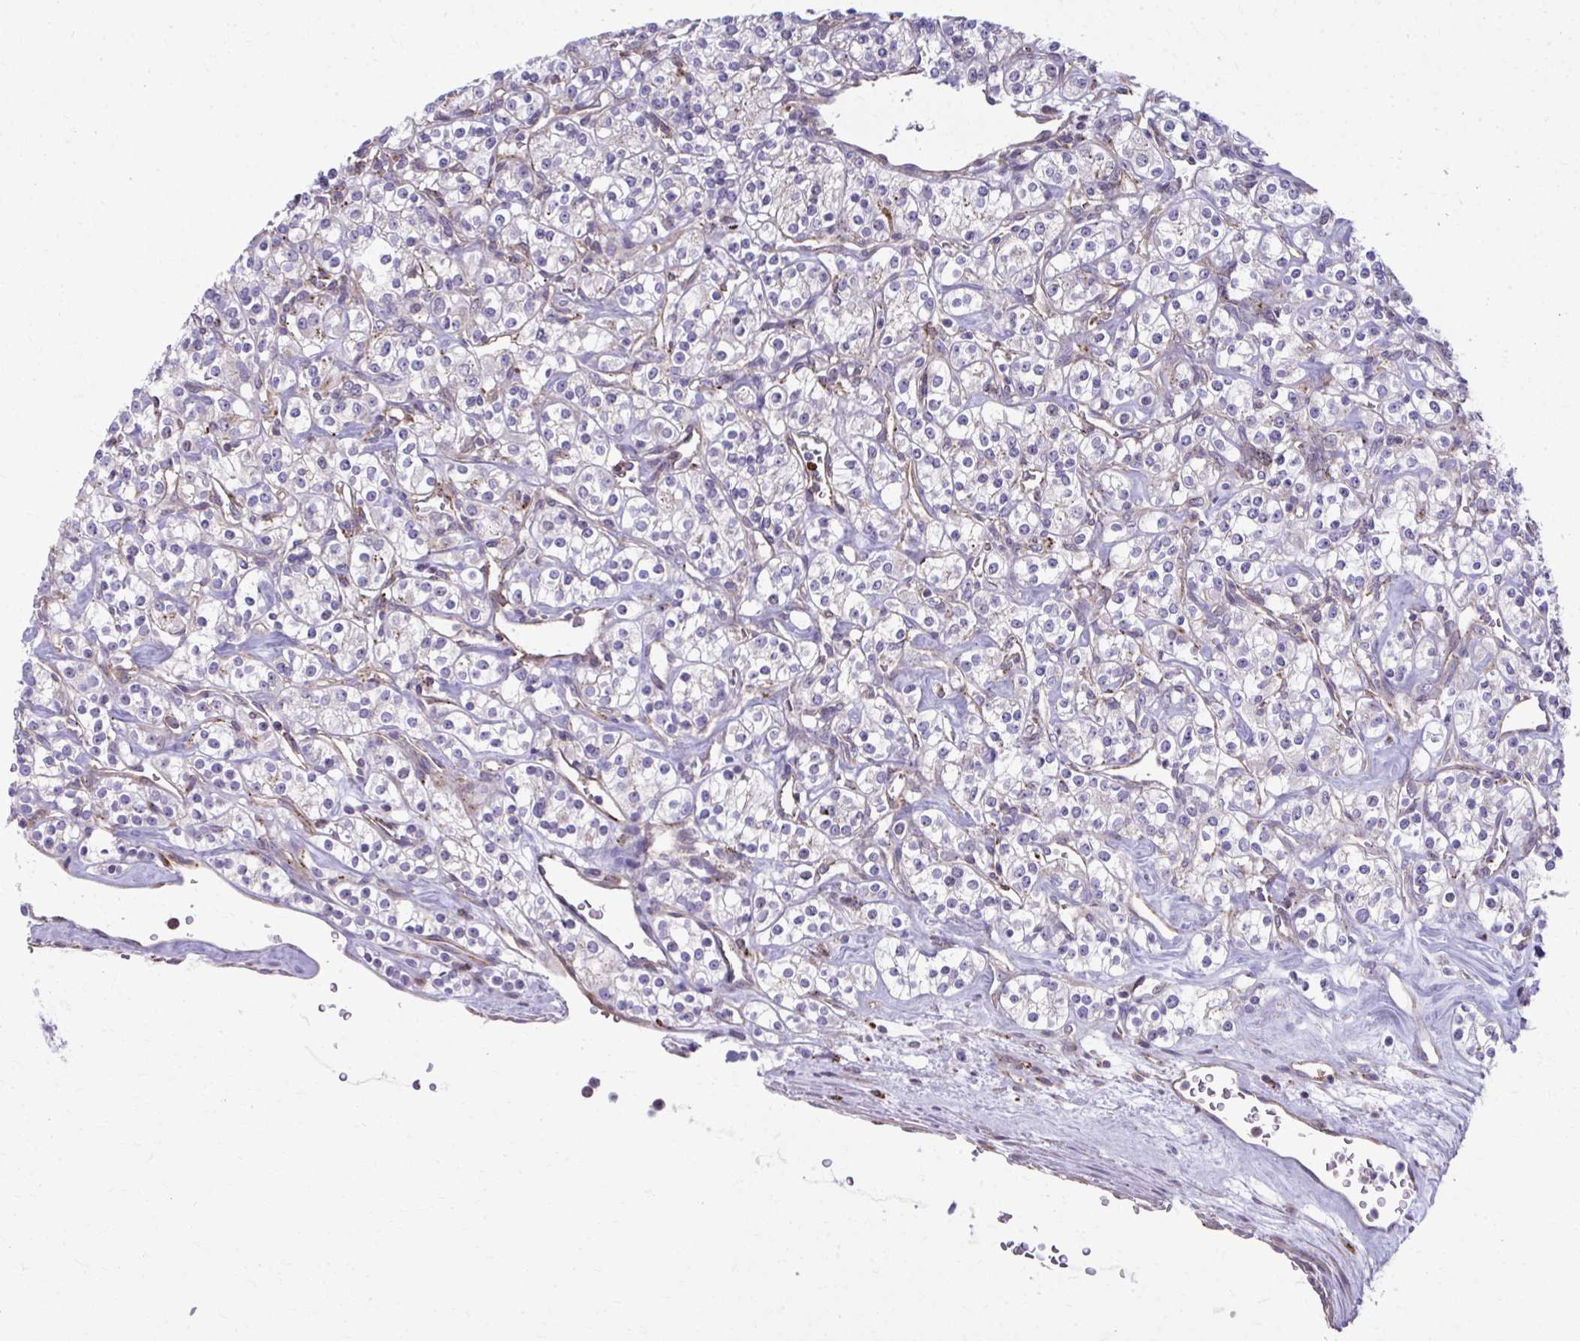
{"staining": {"intensity": "negative", "quantity": "none", "location": "none"}, "tissue": "renal cancer", "cell_type": "Tumor cells", "image_type": "cancer", "snomed": [{"axis": "morphology", "description": "Adenocarcinoma, NOS"}, {"axis": "topography", "description": "Kidney"}], "caption": "Renal cancer (adenocarcinoma) stained for a protein using IHC shows no positivity tumor cells.", "gene": "LRRC4B", "patient": {"sex": "male", "age": 77}}